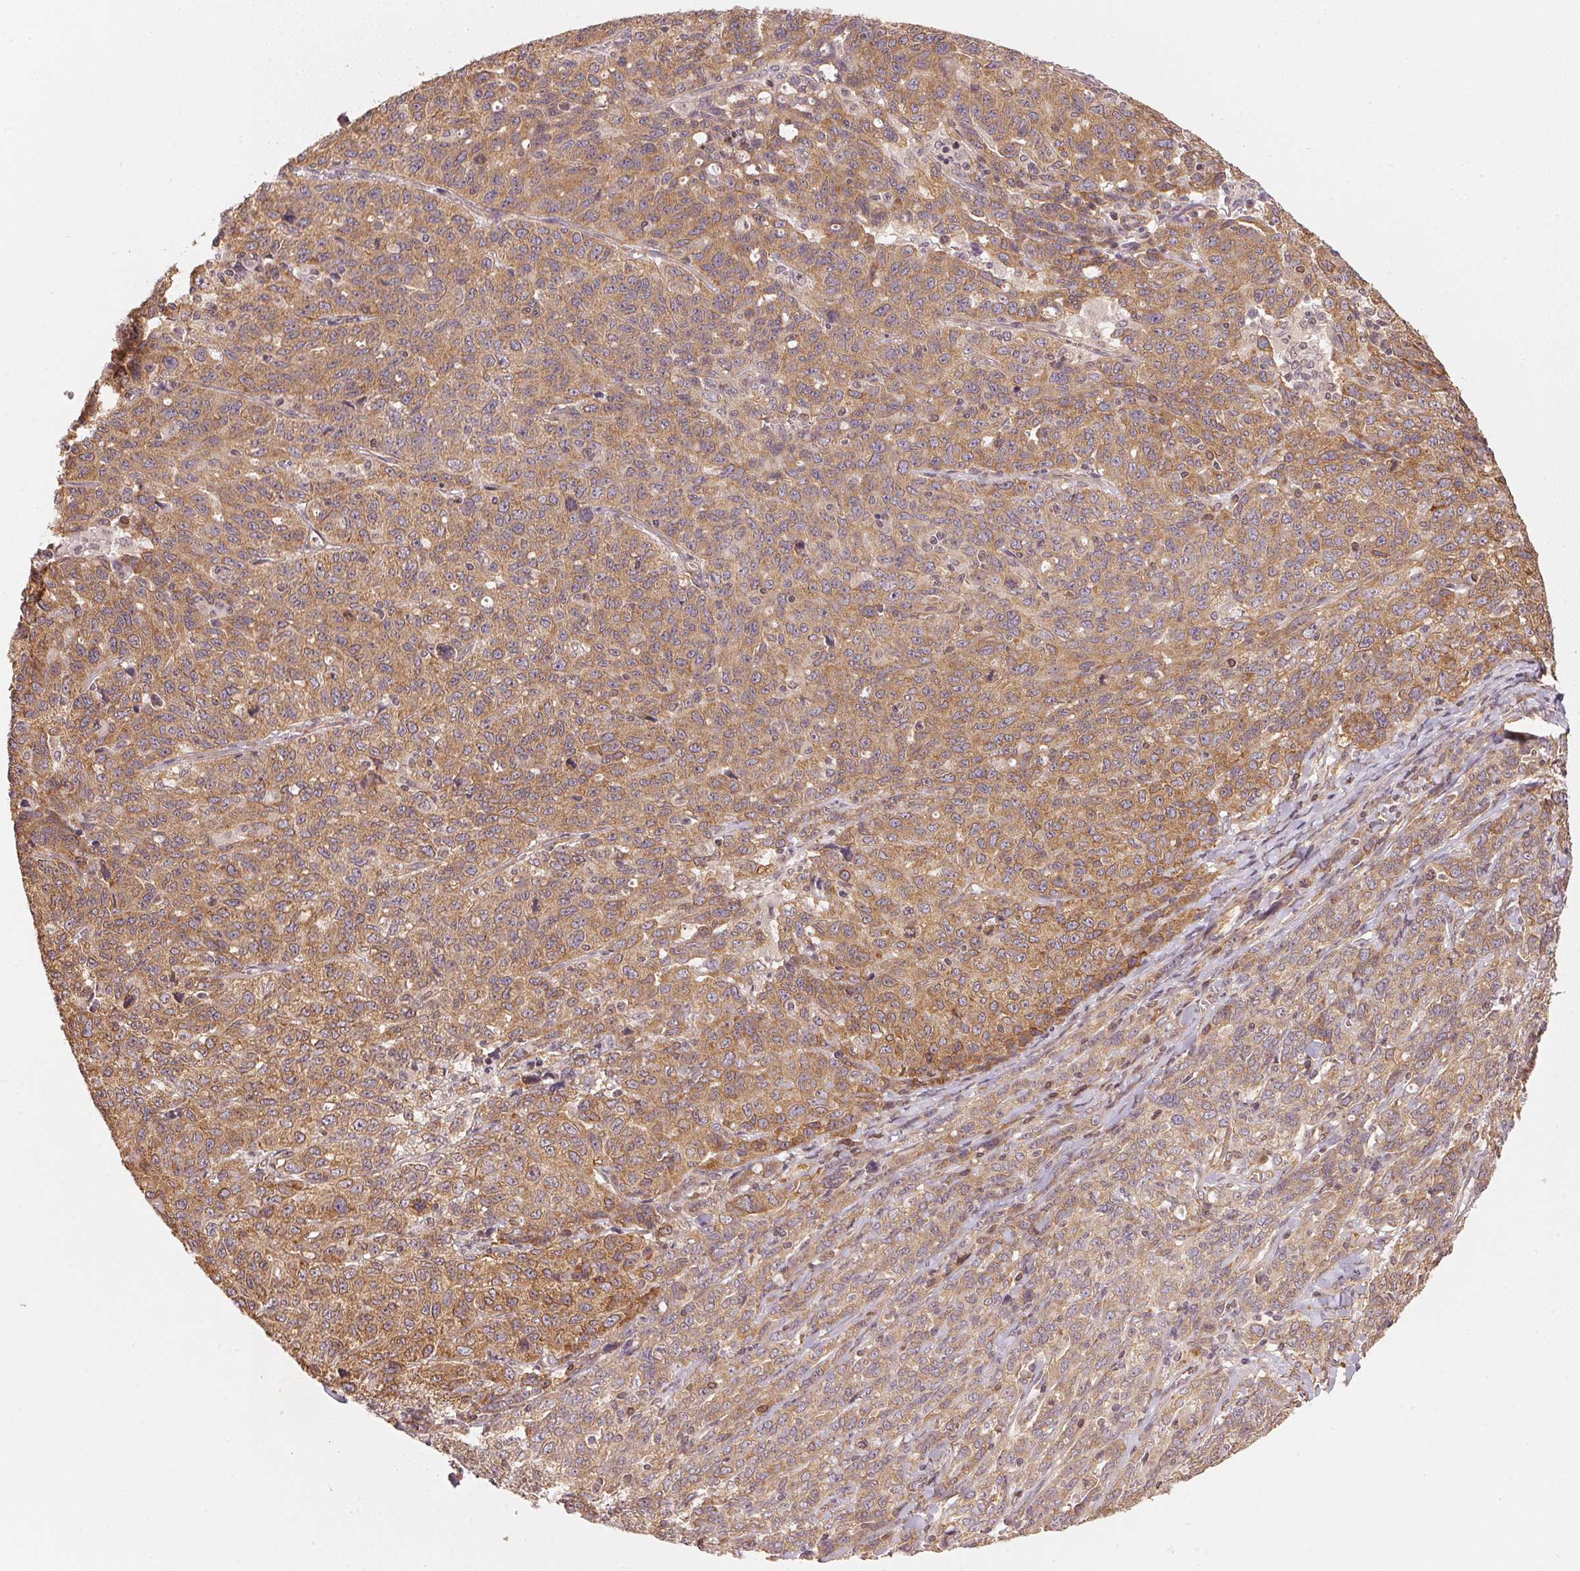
{"staining": {"intensity": "moderate", "quantity": ">75%", "location": "cytoplasmic/membranous"}, "tissue": "ovarian cancer", "cell_type": "Tumor cells", "image_type": "cancer", "snomed": [{"axis": "morphology", "description": "Cystadenocarcinoma, serous, NOS"}, {"axis": "topography", "description": "Ovary"}], "caption": "The photomicrograph reveals a brown stain indicating the presence of a protein in the cytoplasmic/membranous of tumor cells in ovarian cancer (serous cystadenocarcinoma).", "gene": "STRN4", "patient": {"sex": "female", "age": 71}}